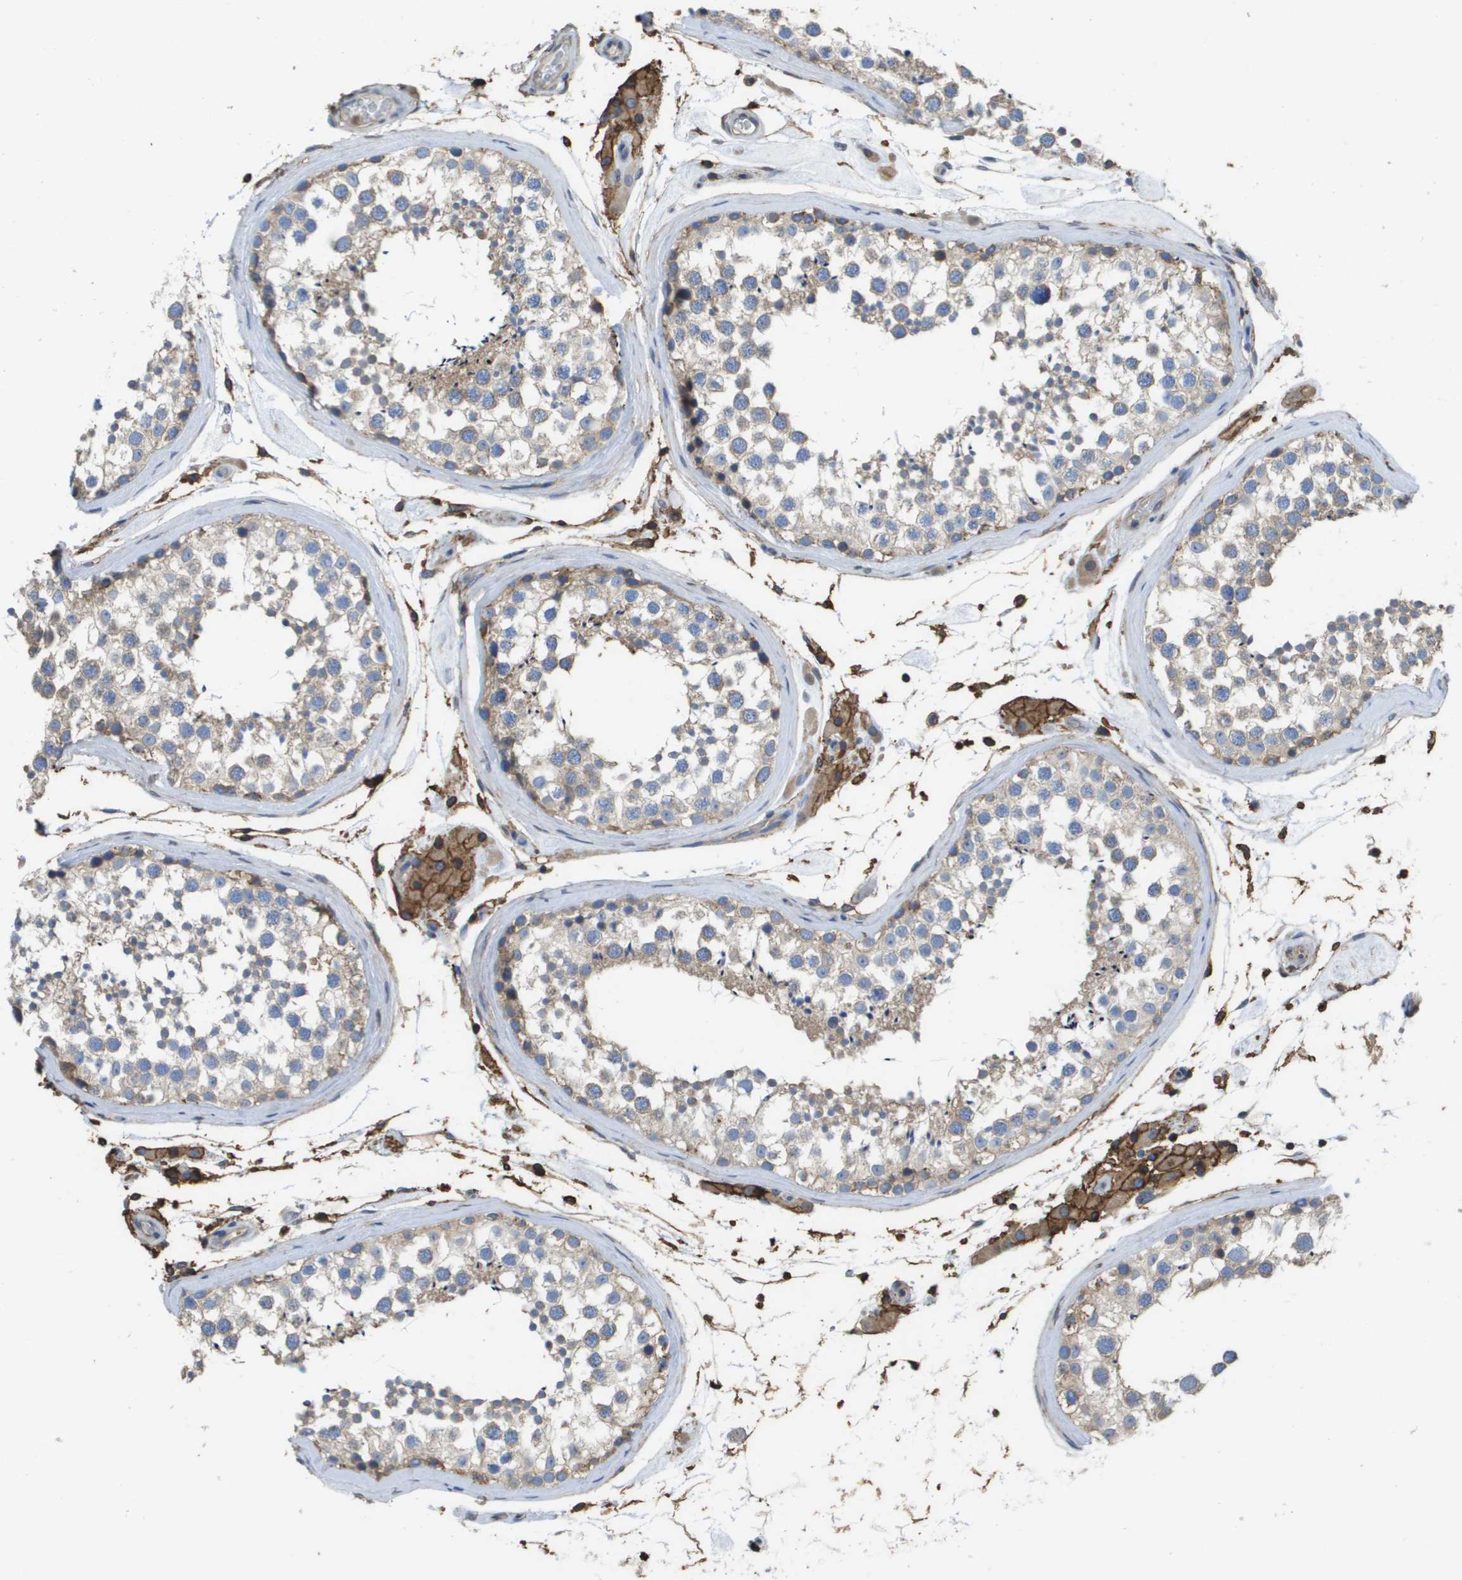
{"staining": {"intensity": "moderate", "quantity": "25%-75%", "location": "cytoplasmic/membranous"}, "tissue": "testis", "cell_type": "Cells in seminiferous ducts", "image_type": "normal", "snomed": [{"axis": "morphology", "description": "Normal tissue, NOS"}, {"axis": "topography", "description": "Testis"}], "caption": "IHC staining of benign testis, which exhibits medium levels of moderate cytoplasmic/membranous positivity in about 25%-75% of cells in seminiferous ducts indicating moderate cytoplasmic/membranous protein staining. The staining was performed using DAB (3,3'-diaminobenzidine) (brown) for protein detection and nuclei were counterstained in hematoxylin (blue).", "gene": "PASK", "patient": {"sex": "male", "age": 46}}